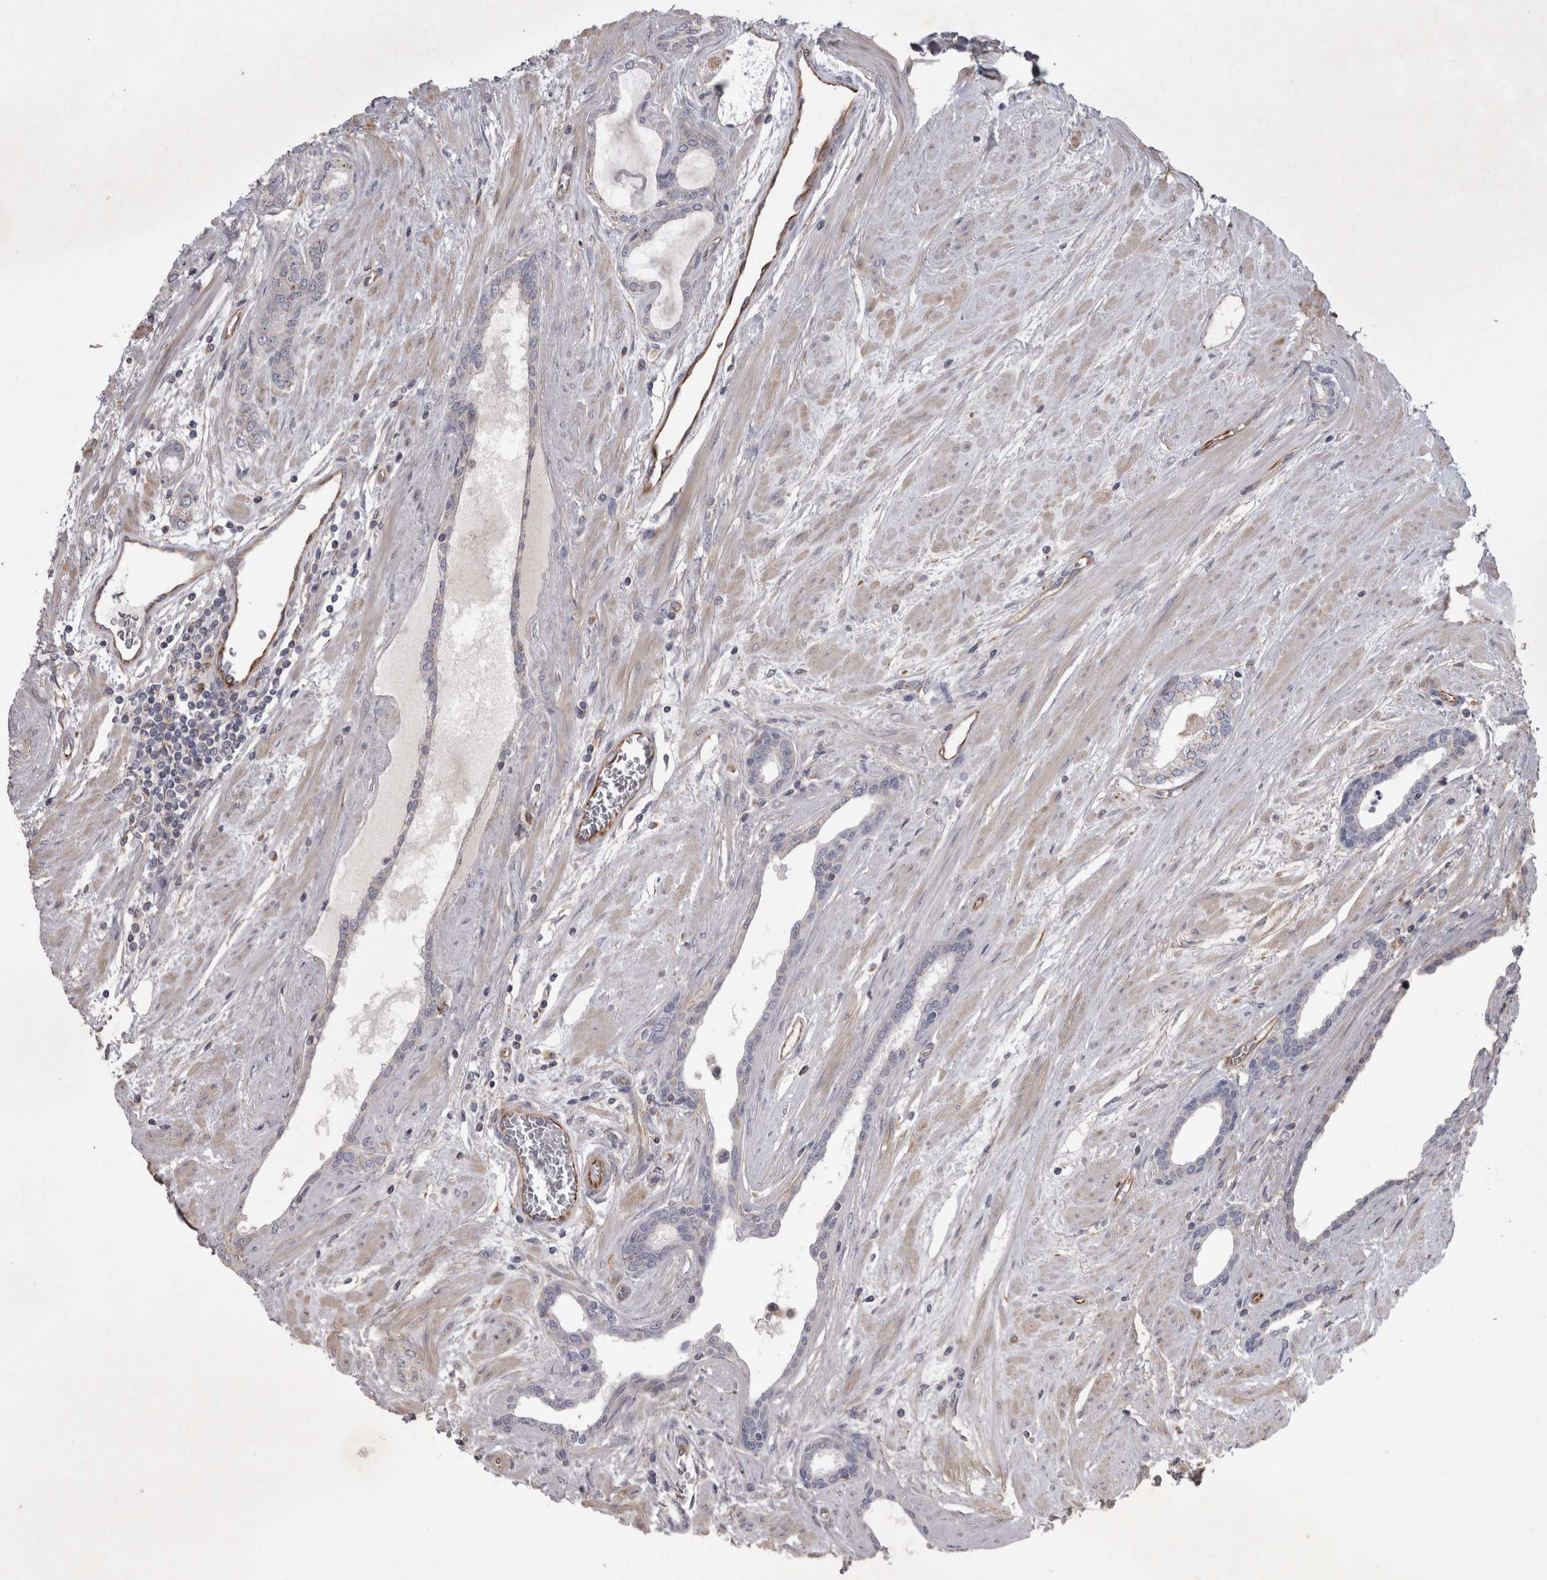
{"staining": {"intensity": "negative", "quantity": "none", "location": "none"}, "tissue": "prostate cancer", "cell_type": "Tumor cells", "image_type": "cancer", "snomed": [{"axis": "morphology", "description": "Adenocarcinoma, Low grade"}, {"axis": "topography", "description": "Prostate"}], "caption": "There is no significant positivity in tumor cells of prostate cancer (low-grade adenocarcinoma).", "gene": "STRADB", "patient": {"sex": "male", "age": 60}}